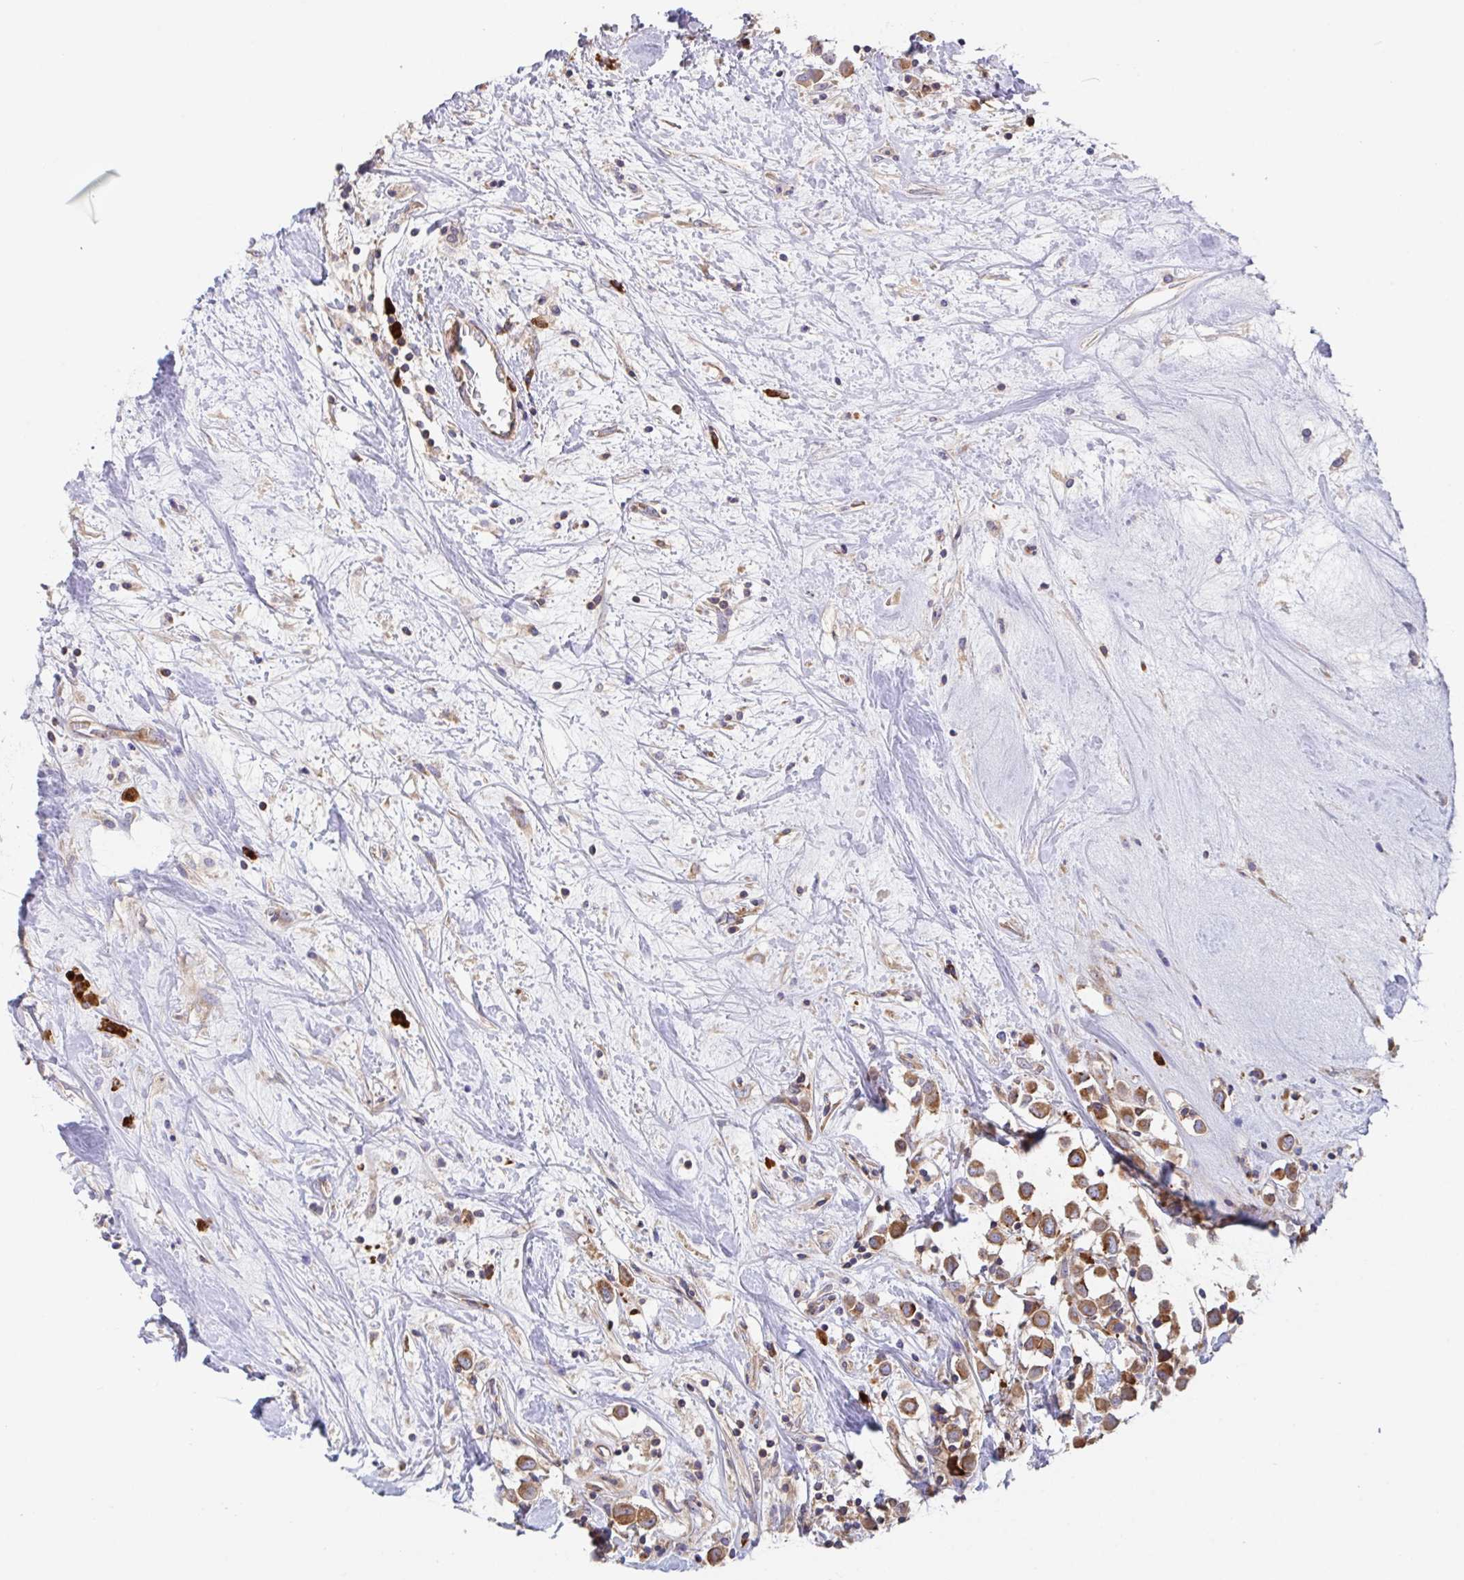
{"staining": {"intensity": "moderate", "quantity": ">75%", "location": "cytoplasmic/membranous"}, "tissue": "breast cancer", "cell_type": "Tumor cells", "image_type": "cancer", "snomed": [{"axis": "morphology", "description": "Duct carcinoma"}, {"axis": "topography", "description": "Breast"}], "caption": "High-magnification brightfield microscopy of infiltrating ductal carcinoma (breast) stained with DAB (3,3'-diaminobenzidine) (brown) and counterstained with hematoxylin (blue). tumor cells exhibit moderate cytoplasmic/membranous expression is seen in about>75% of cells.", "gene": "YARS2", "patient": {"sex": "female", "age": 61}}